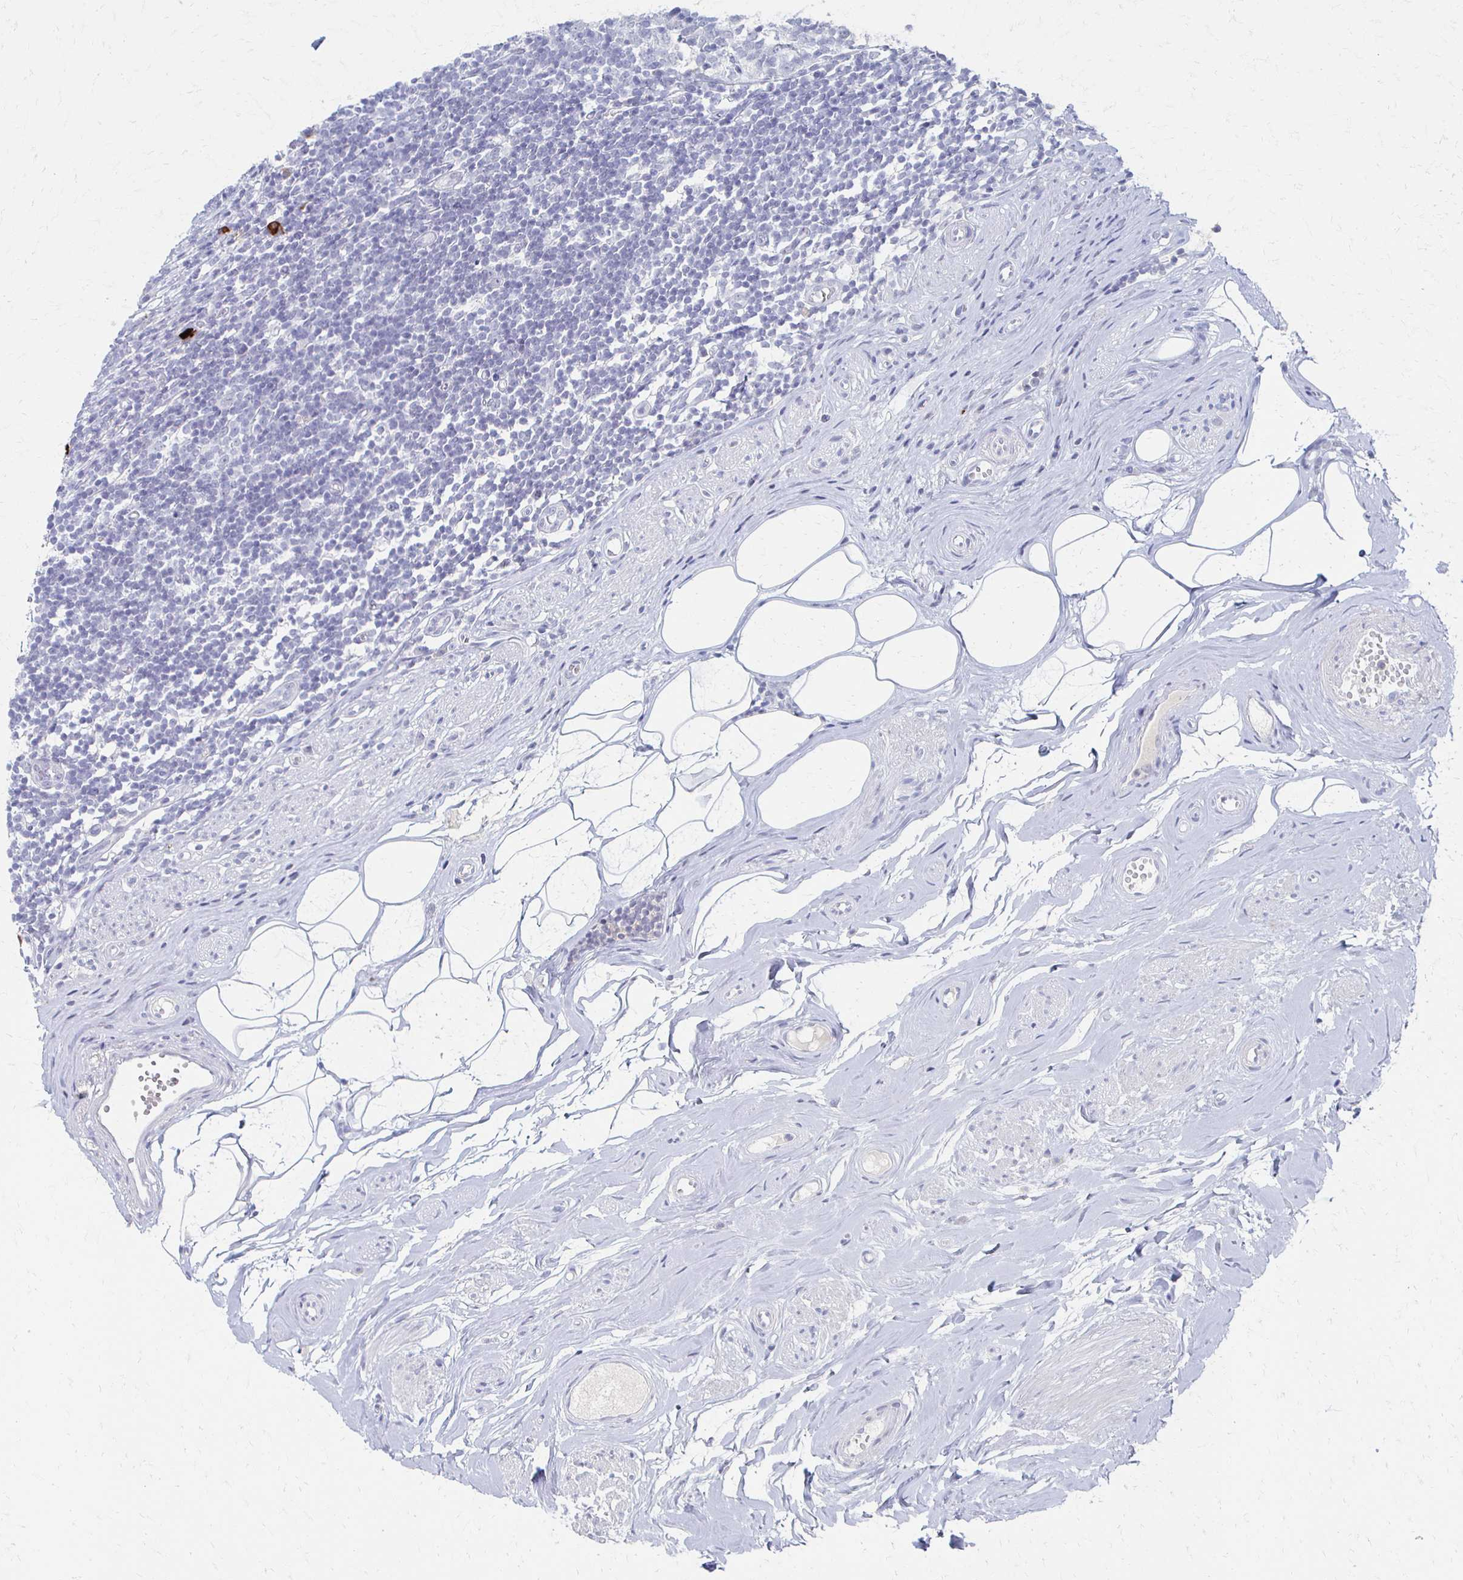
{"staining": {"intensity": "negative", "quantity": "none", "location": "none"}, "tissue": "appendix", "cell_type": "Glandular cells", "image_type": "normal", "snomed": [{"axis": "morphology", "description": "Normal tissue, NOS"}, {"axis": "topography", "description": "Appendix"}], "caption": "The photomicrograph shows no staining of glandular cells in unremarkable appendix.", "gene": "CXCR2", "patient": {"sex": "female", "age": 56}}